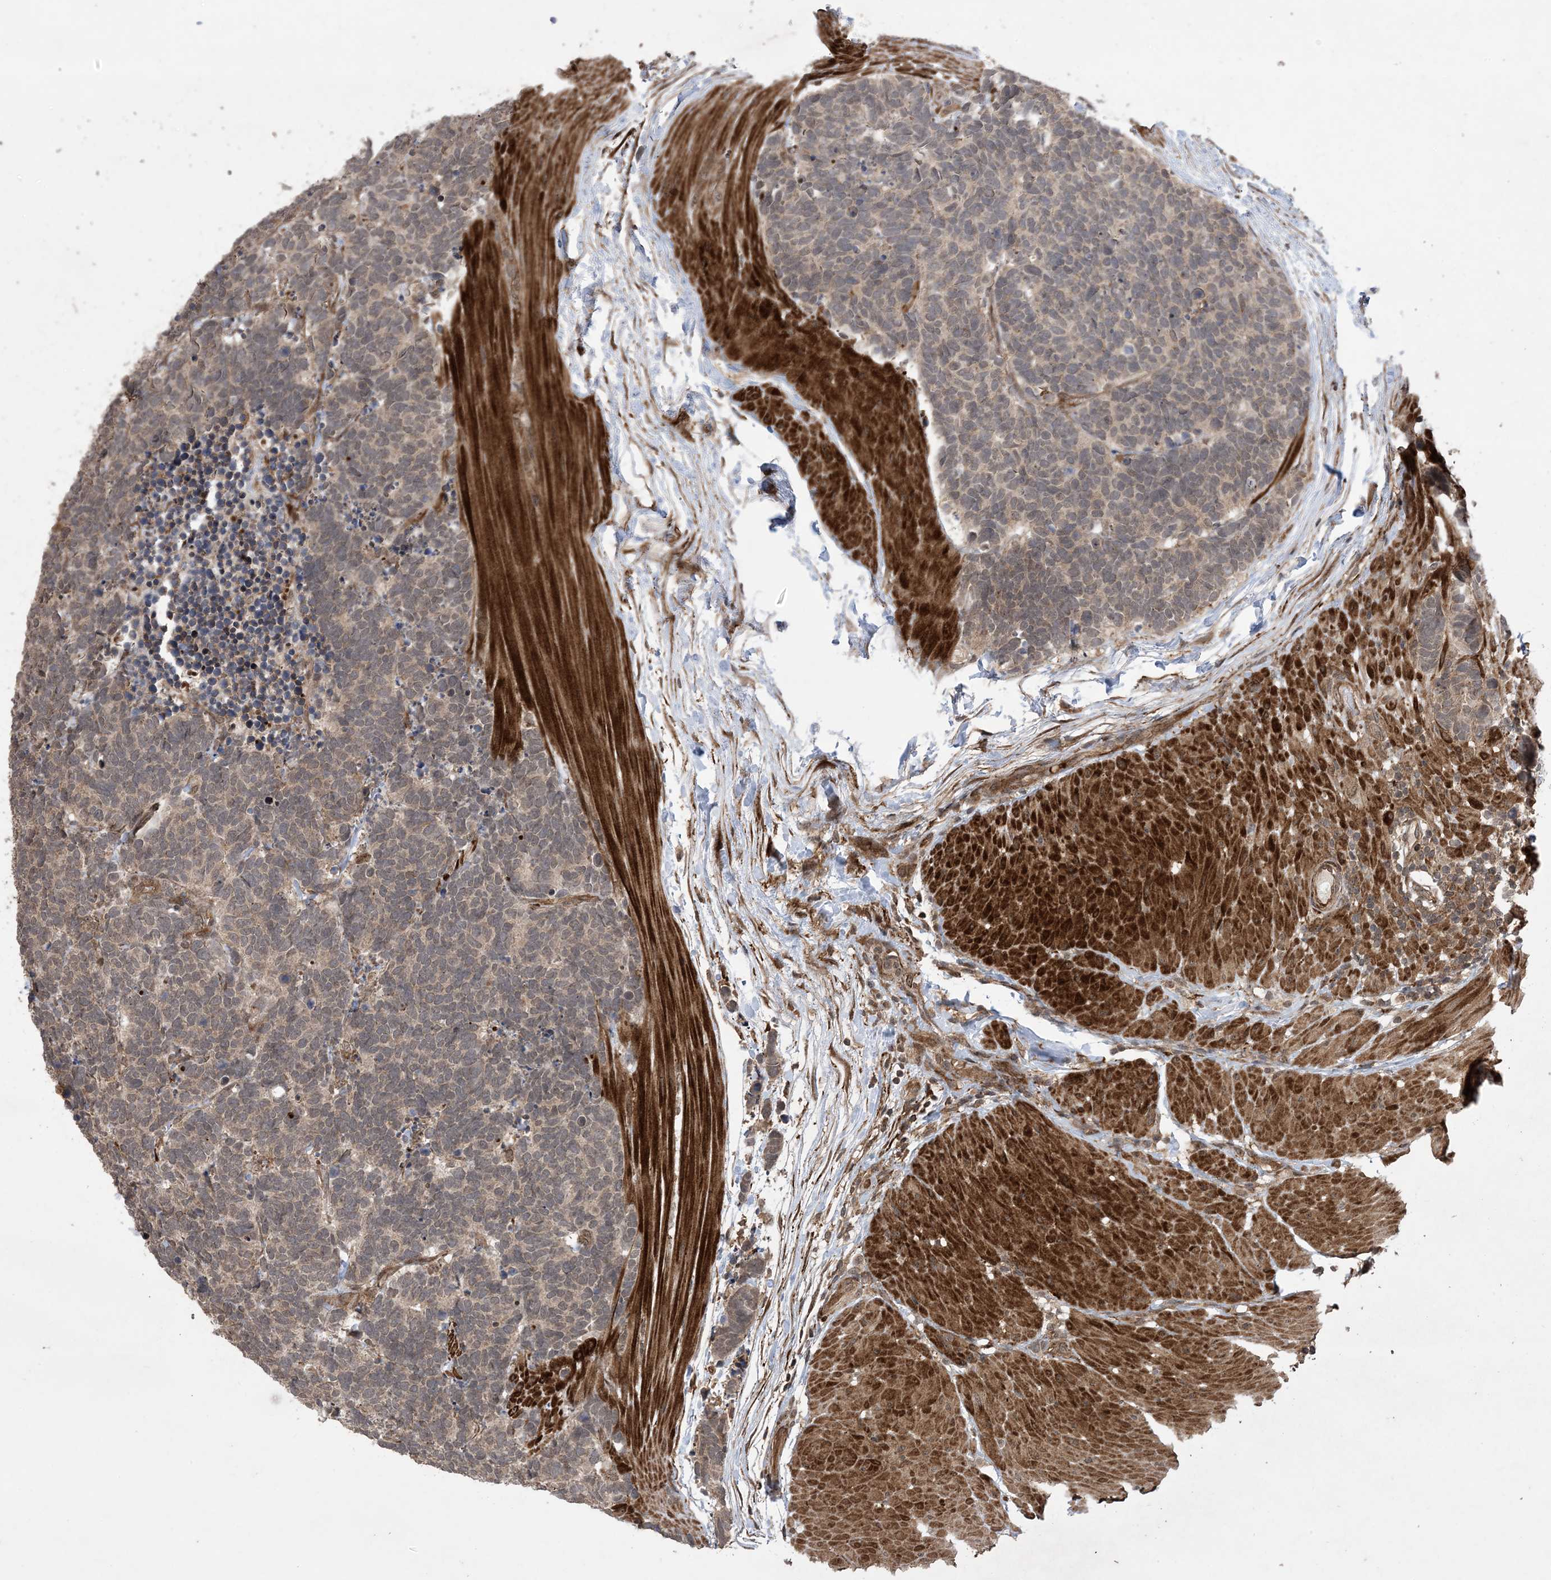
{"staining": {"intensity": "weak", "quantity": ">75%", "location": "cytoplasmic/membranous"}, "tissue": "carcinoid", "cell_type": "Tumor cells", "image_type": "cancer", "snomed": [{"axis": "morphology", "description": "Carcinoma, NOS"}, {"axis": "morphology", "description": "Carcinoid, malignant, NOS"}, {"axis": "topography", "description": "Urinary bladder"}], "caption": "Tumor cells exhibit low levels of weak cytoplasmic/membranous positivity in about >75% of cells in human carcinoma.", "gene": "ZNF511", "patient": {"sex": "male", "age": 57}}